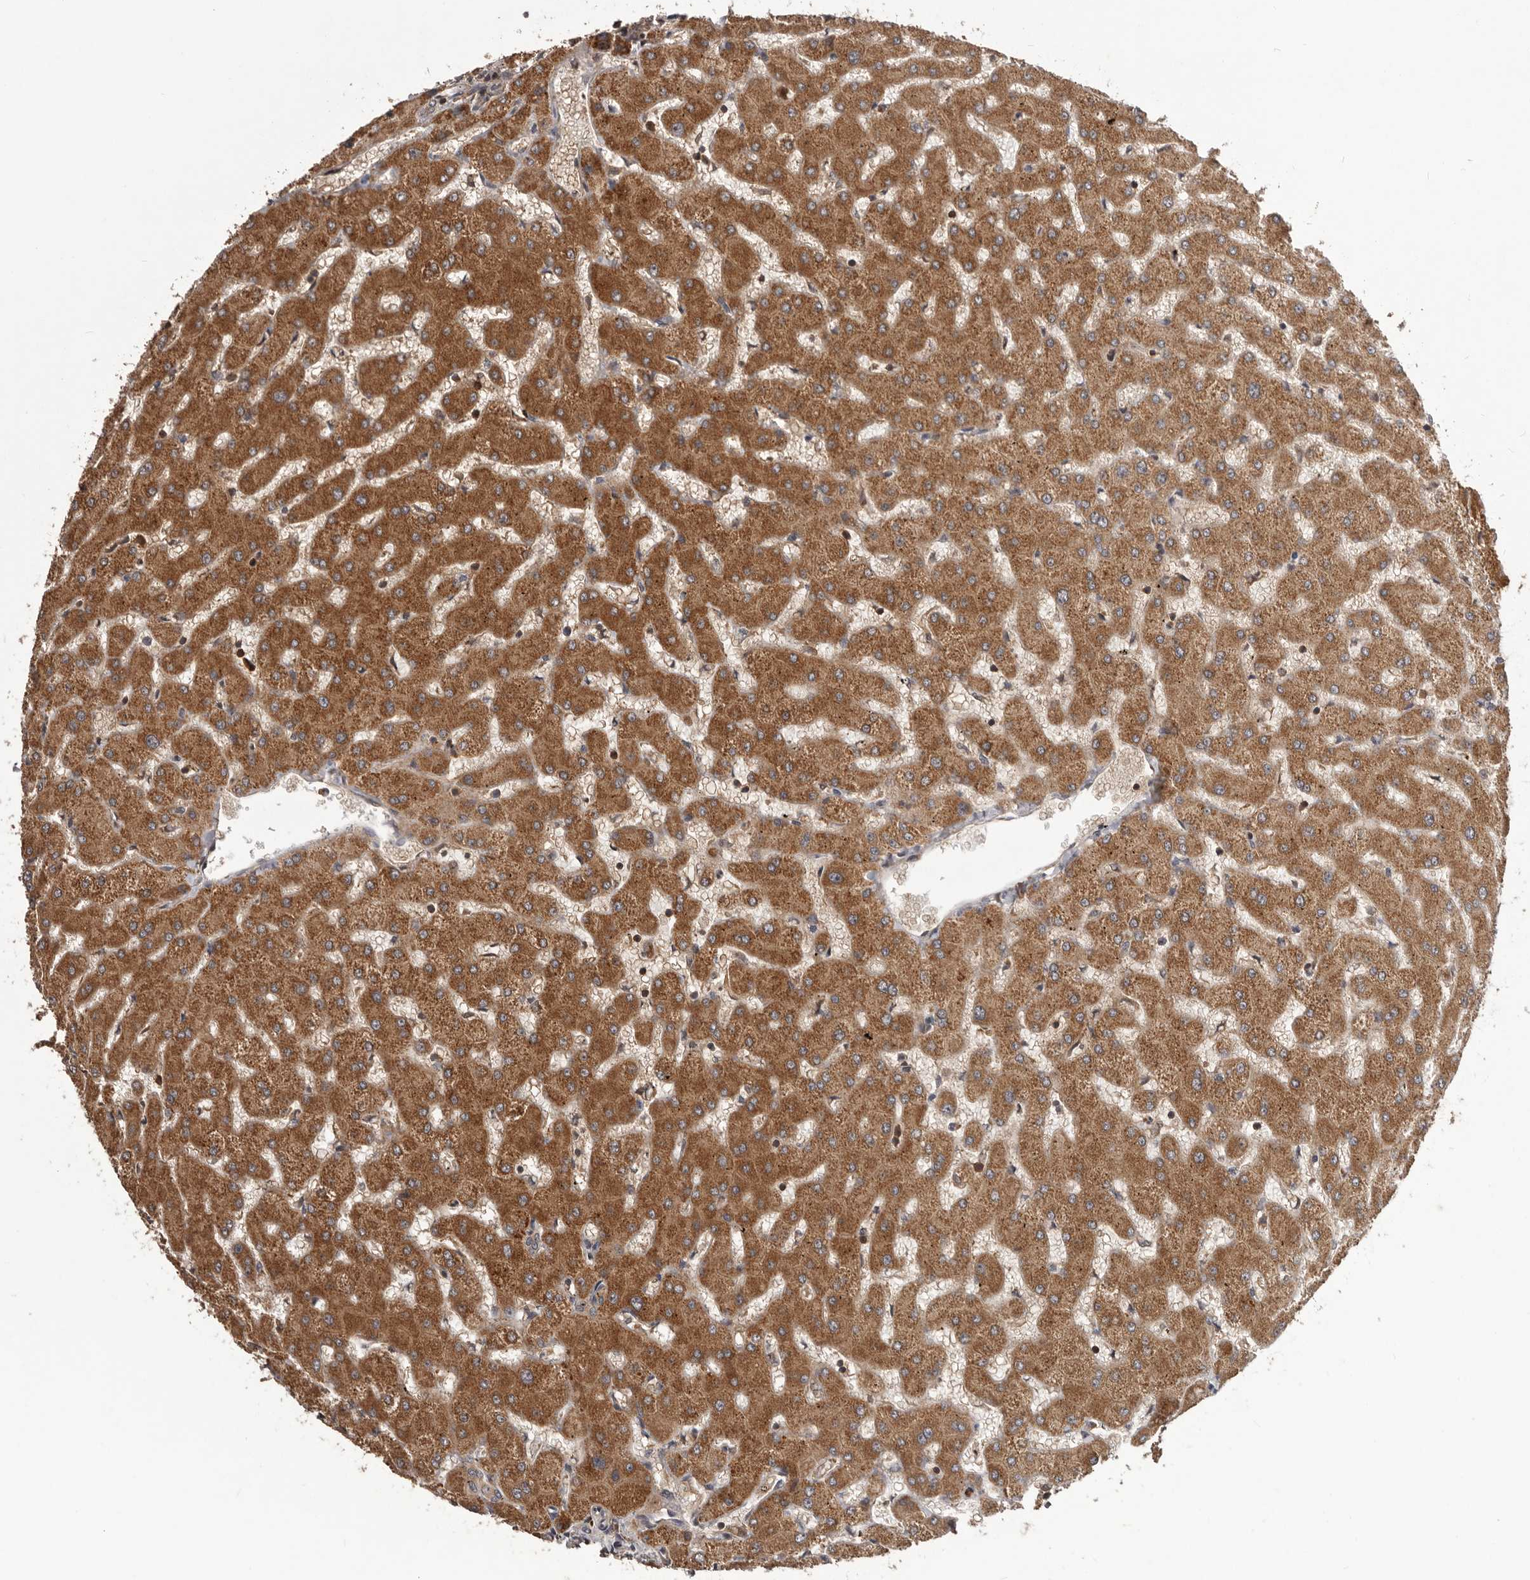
{"staining": {"intensity": "weak", "quantity": ">75%", "location": "cytoplasmic/membranous"}, "tissue": "liver", "cell_type": "Cholangiocytes", "image_type": "normal", "snomed": [{"axis": "morphology", "description": "Normal tissue, NOS"}, {"axis": "topography", "description": "Liver"}], "caption": "An IHC photomicrograph of normal tissue is shown. Protein staining in brown highlights weak cytoplasmic/membranous positivity in liver within cholangiocytes. The protein of interest is shown in brown color, while the nuclei are stained blue.", "gene": "HBS1L", "patient": {"sex": "female", "age": 63}}